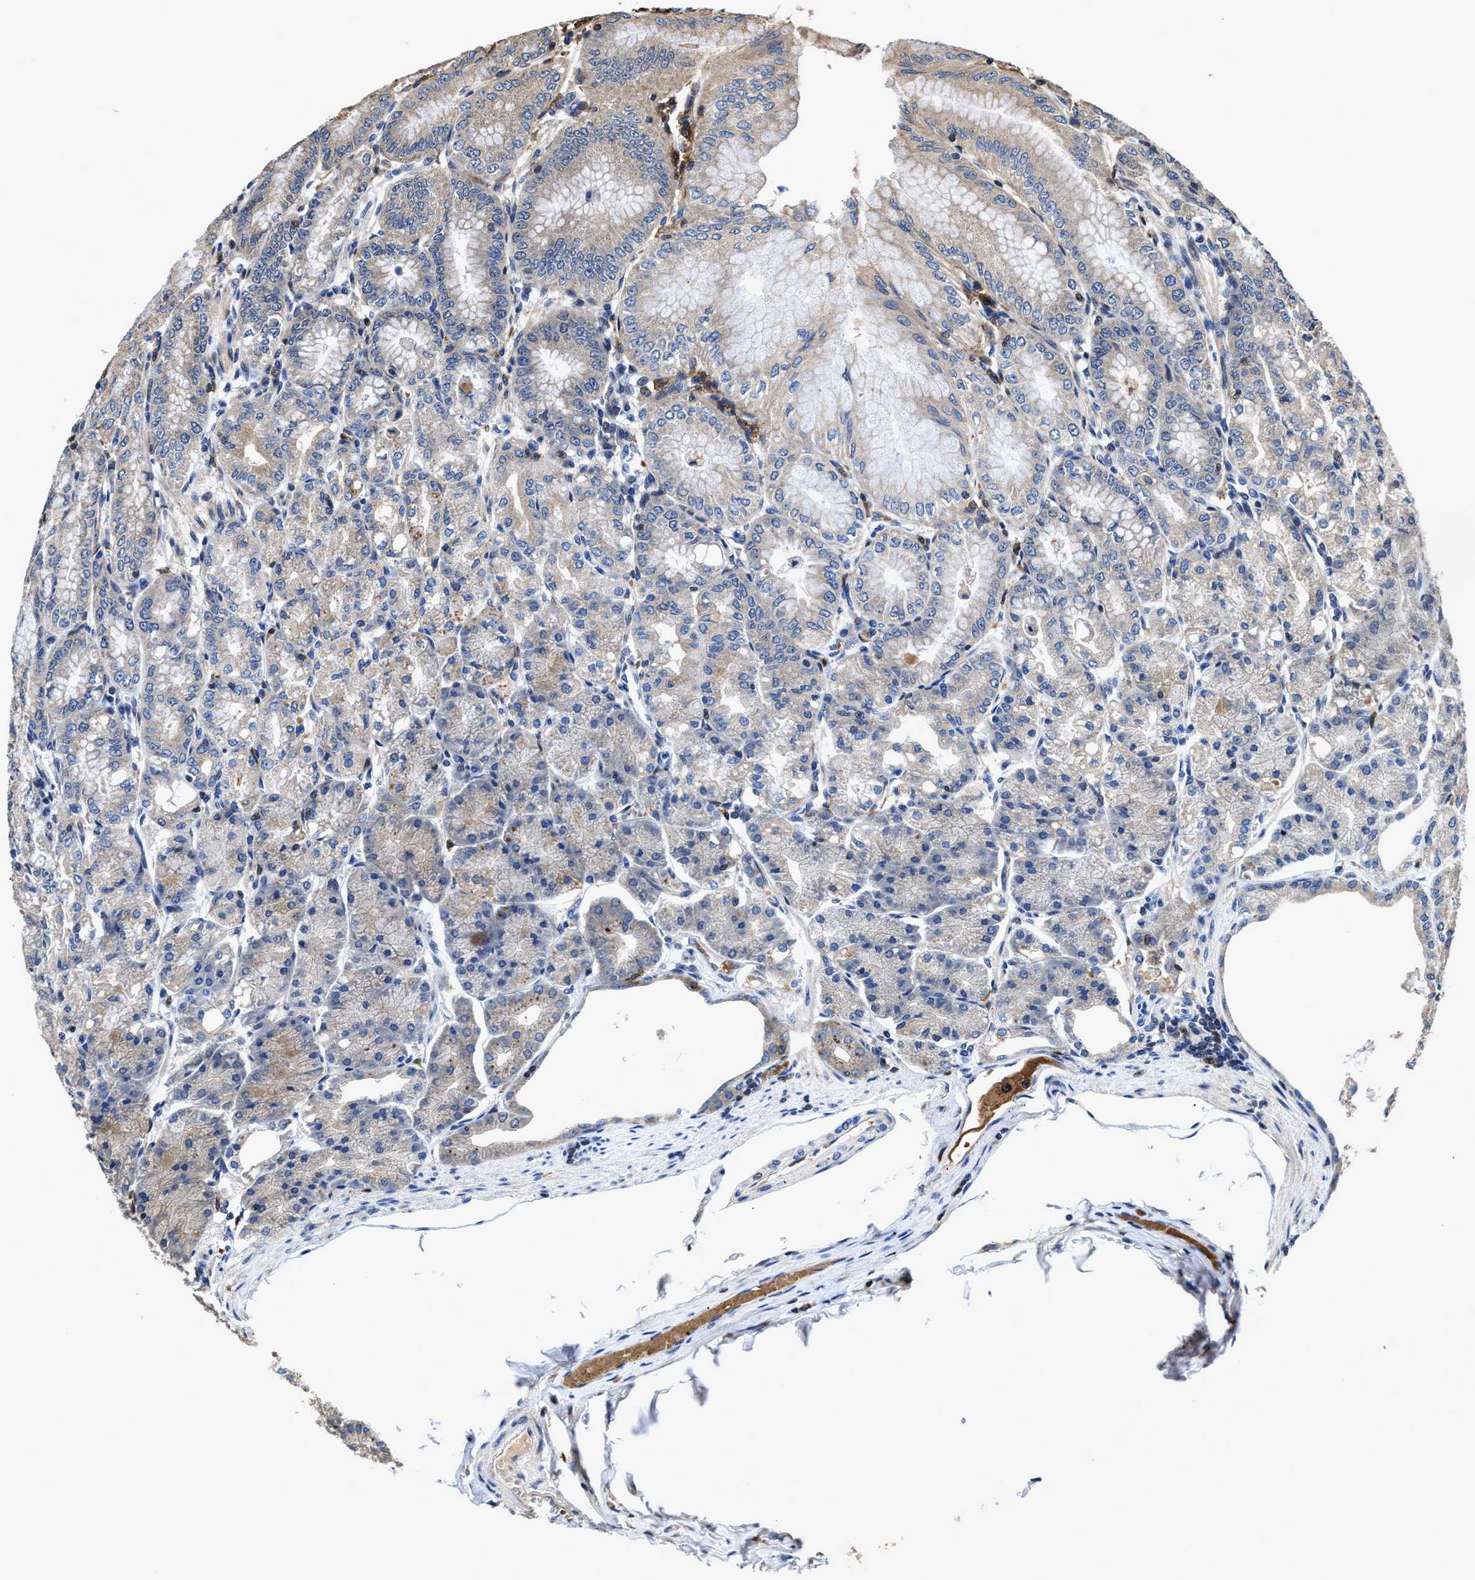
{"staining": {"intensity": "moderate", "quantity": "<25%", "location": "cytoplasmic/membranous"}, "tissue": "stomach", "cell_type": "Glandular cells", "image_type": "normal", "snomed": [{"axis": "morphology", "description": "Normal tissue, NOS"}, {"axis": "topography", "description": "Stomach, lower"}], "caption": "The photomicrograph shows a brown stain indicating the presence of a protein in the cytoplasmic/membranous of glandular cells in stomach. The staining was performed using DAB (3,3'-diaminobenzidine), with brown indicating positive protein expression. Nuclei are stained blue with hematoxylin.", "gene": "RGS10", "patient": {"sex": "male", "age": 71}}